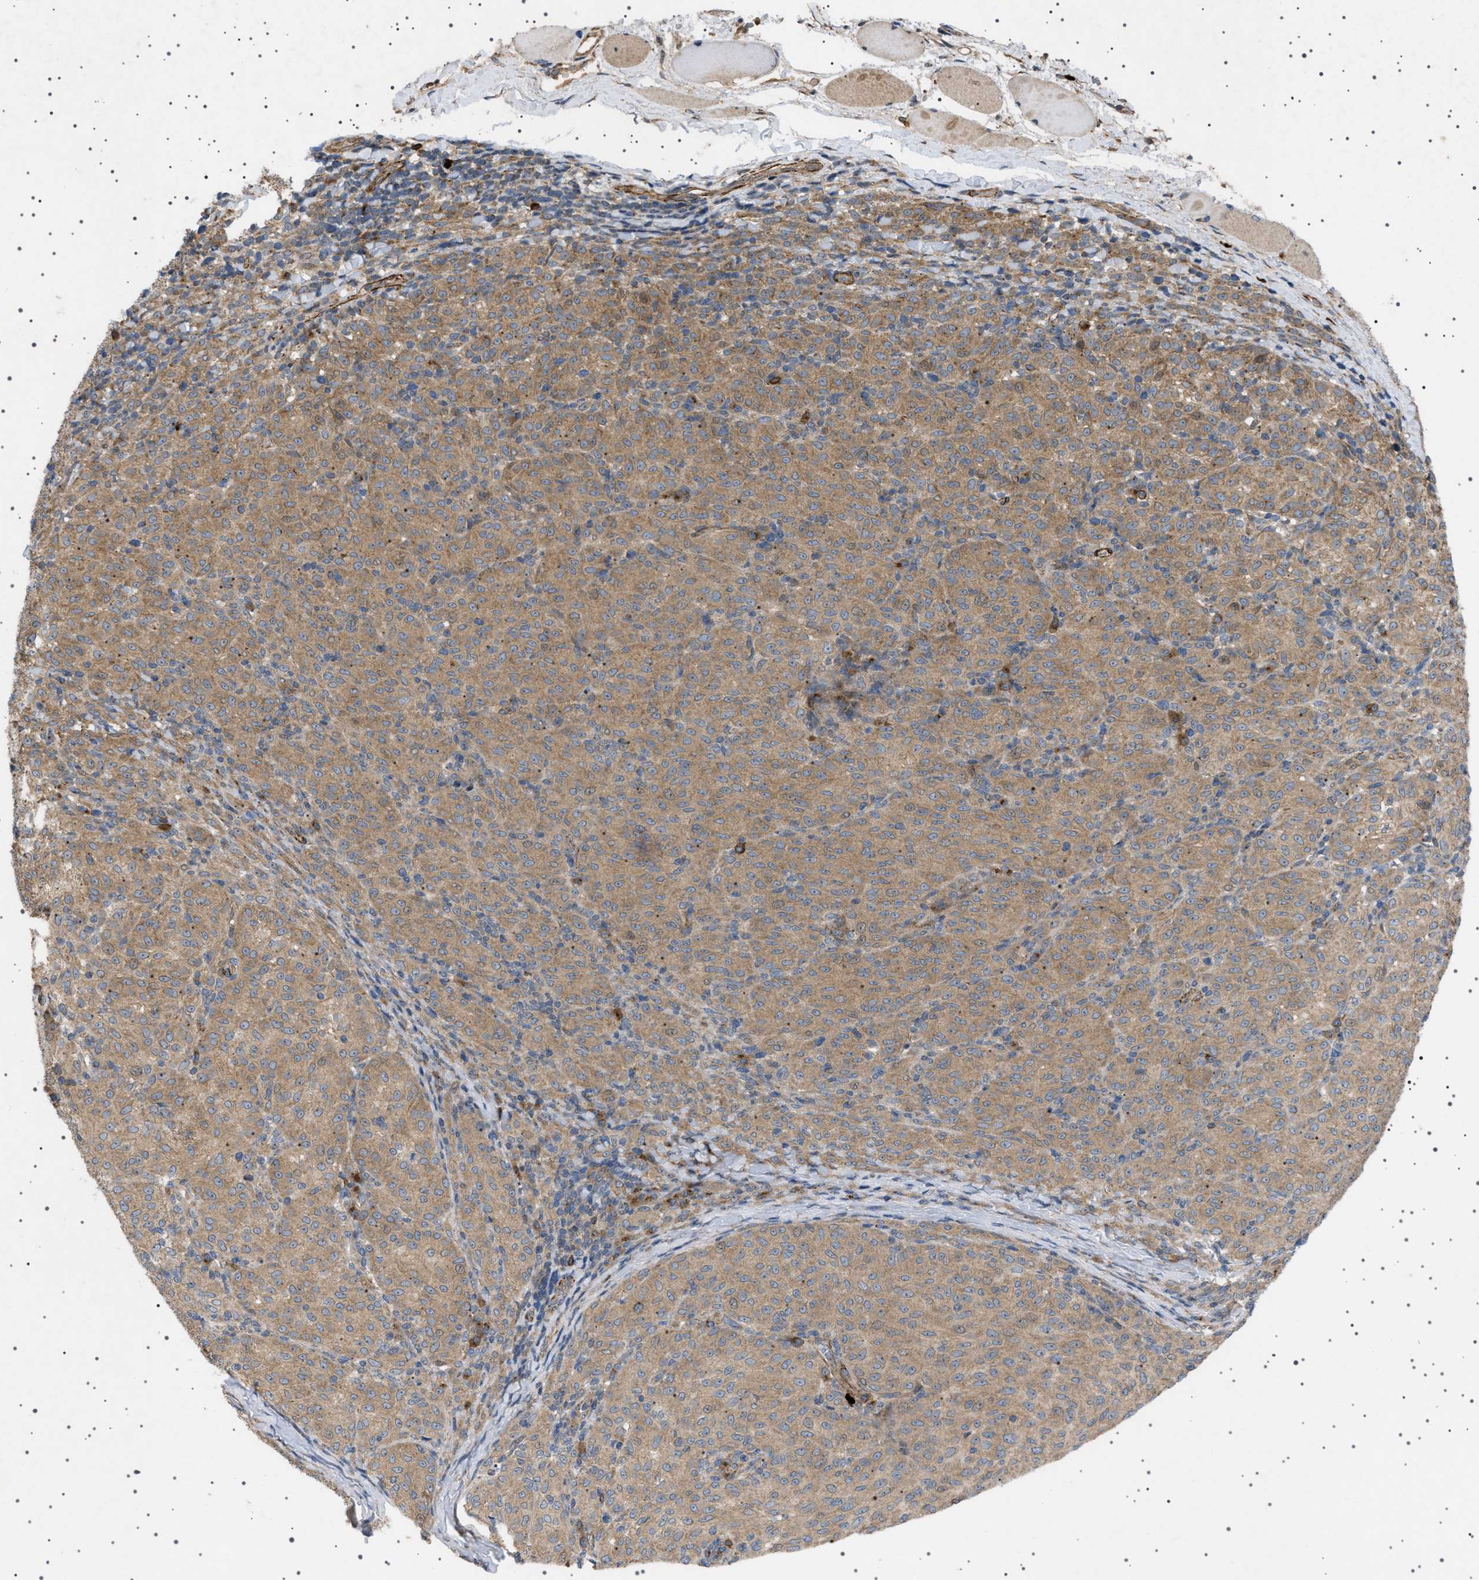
{"staining": {"intensity": "moderate", "quantity": ">75%", "location": "cytoplasmic/membranous"}, "tissue": "melanoma", "cell_type": "Tumor cells", "image_type": "cancer", "snomed": [{"axis": "morphology", "description": "Malignant melanoma, NOS"}, {"axis": "topography", "description": "Skin"}], "caption": "Immunohistochemical staining of human malignant melanoma reveals moderate cytoplasmic/membranous protein expression in approximately >75% of tumor cells.", "gene": "CCDC186", "patient": {"sex": "female", "age": 72}}